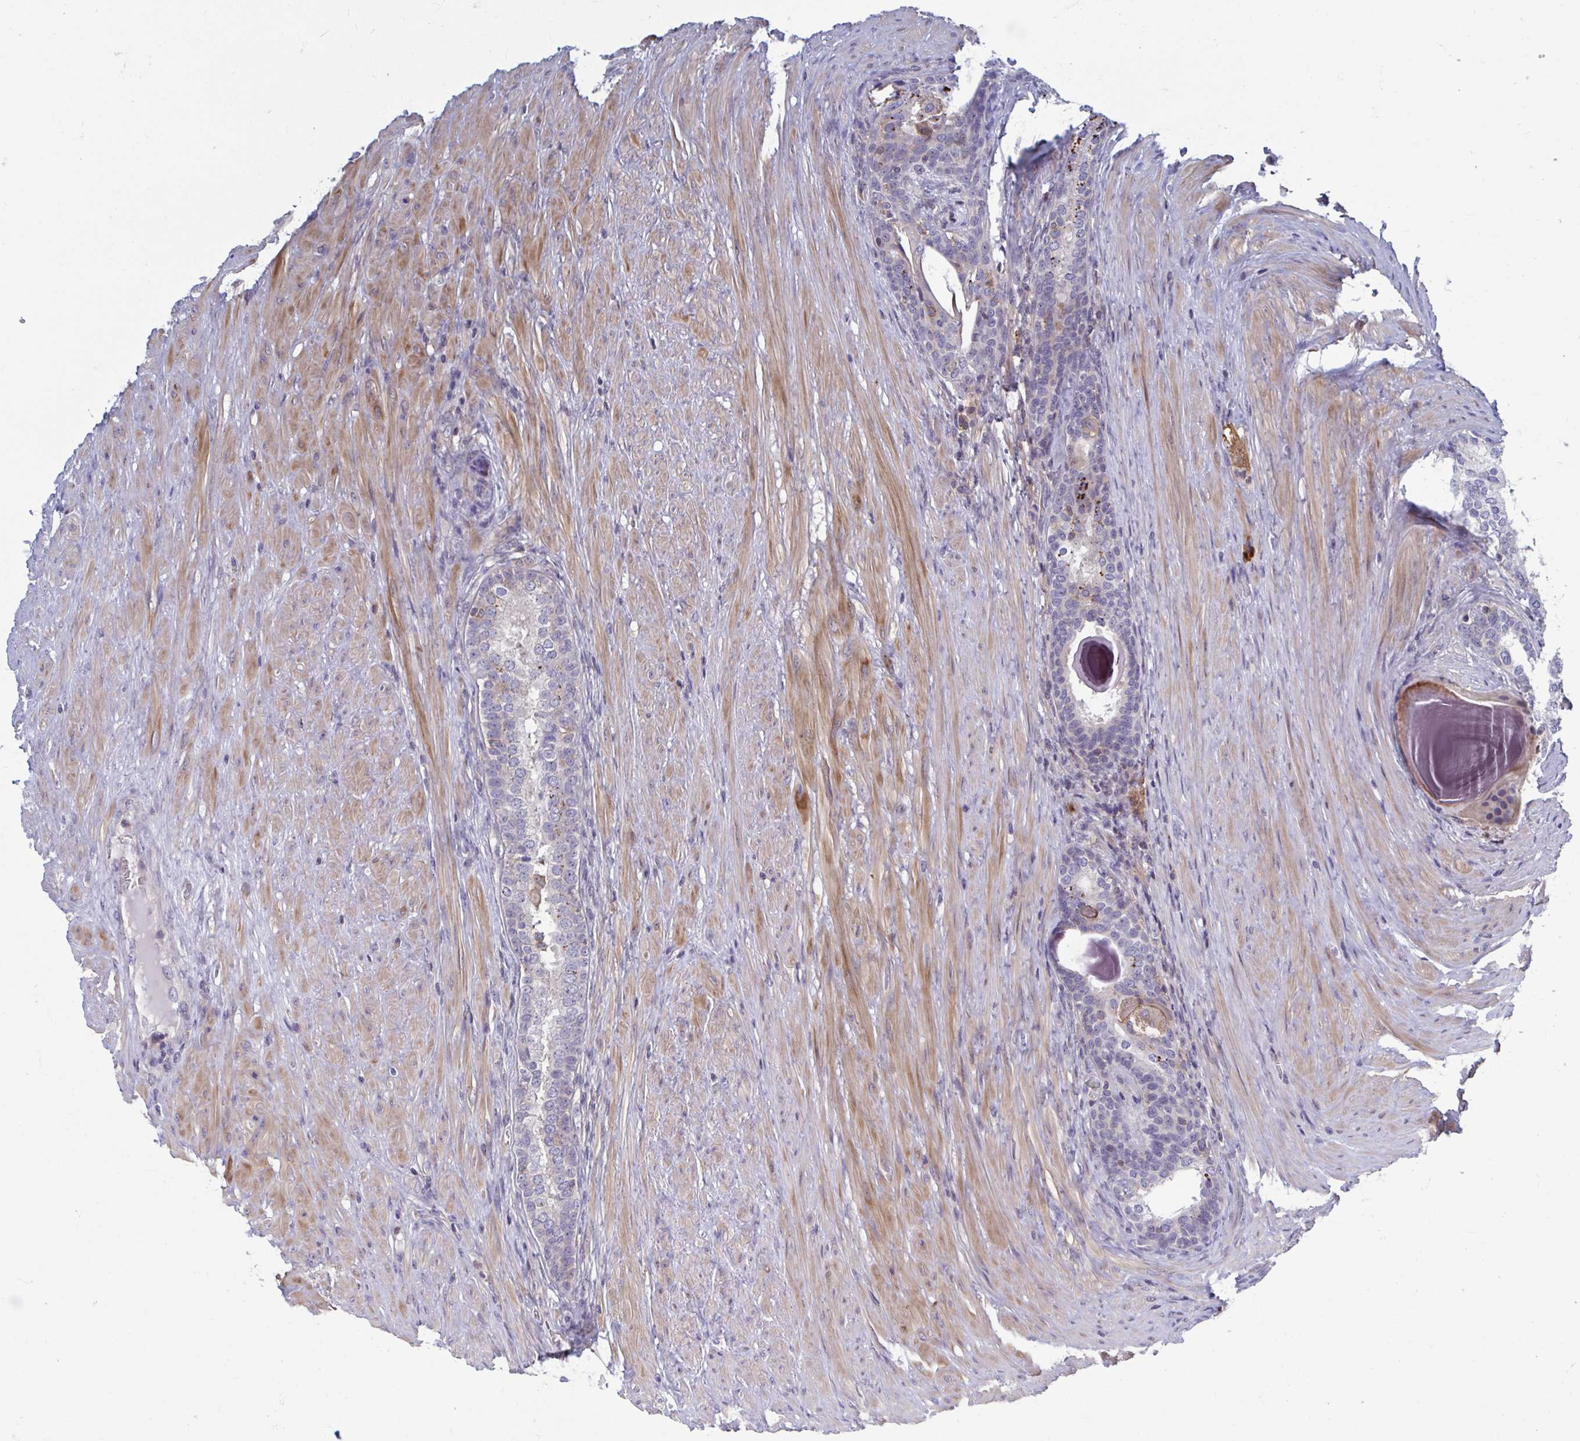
{"staining": {"intensity": "moderate", "quantity": "<25%", "location": "cytoplasmic/membranous"}, "tissue": "prostate cancer", "cell_type": "Tumor cells", "image_type": "cancer", "snomed": [{"axis": "morphology", "description": "Adenocarcinoma, Low grade"}, {"axis": "topography", "description": "Prostate"}], "caption": "A histopathology image showing moderate cytoplasmic/membranous expression in about <25% of tumor cells in adenocarcinoma (low-grade) (prostate), as visualized by brown immunohistochemical staining.", "gene": "LRRC38", "patient": {"sex": "male", "age": 68}}